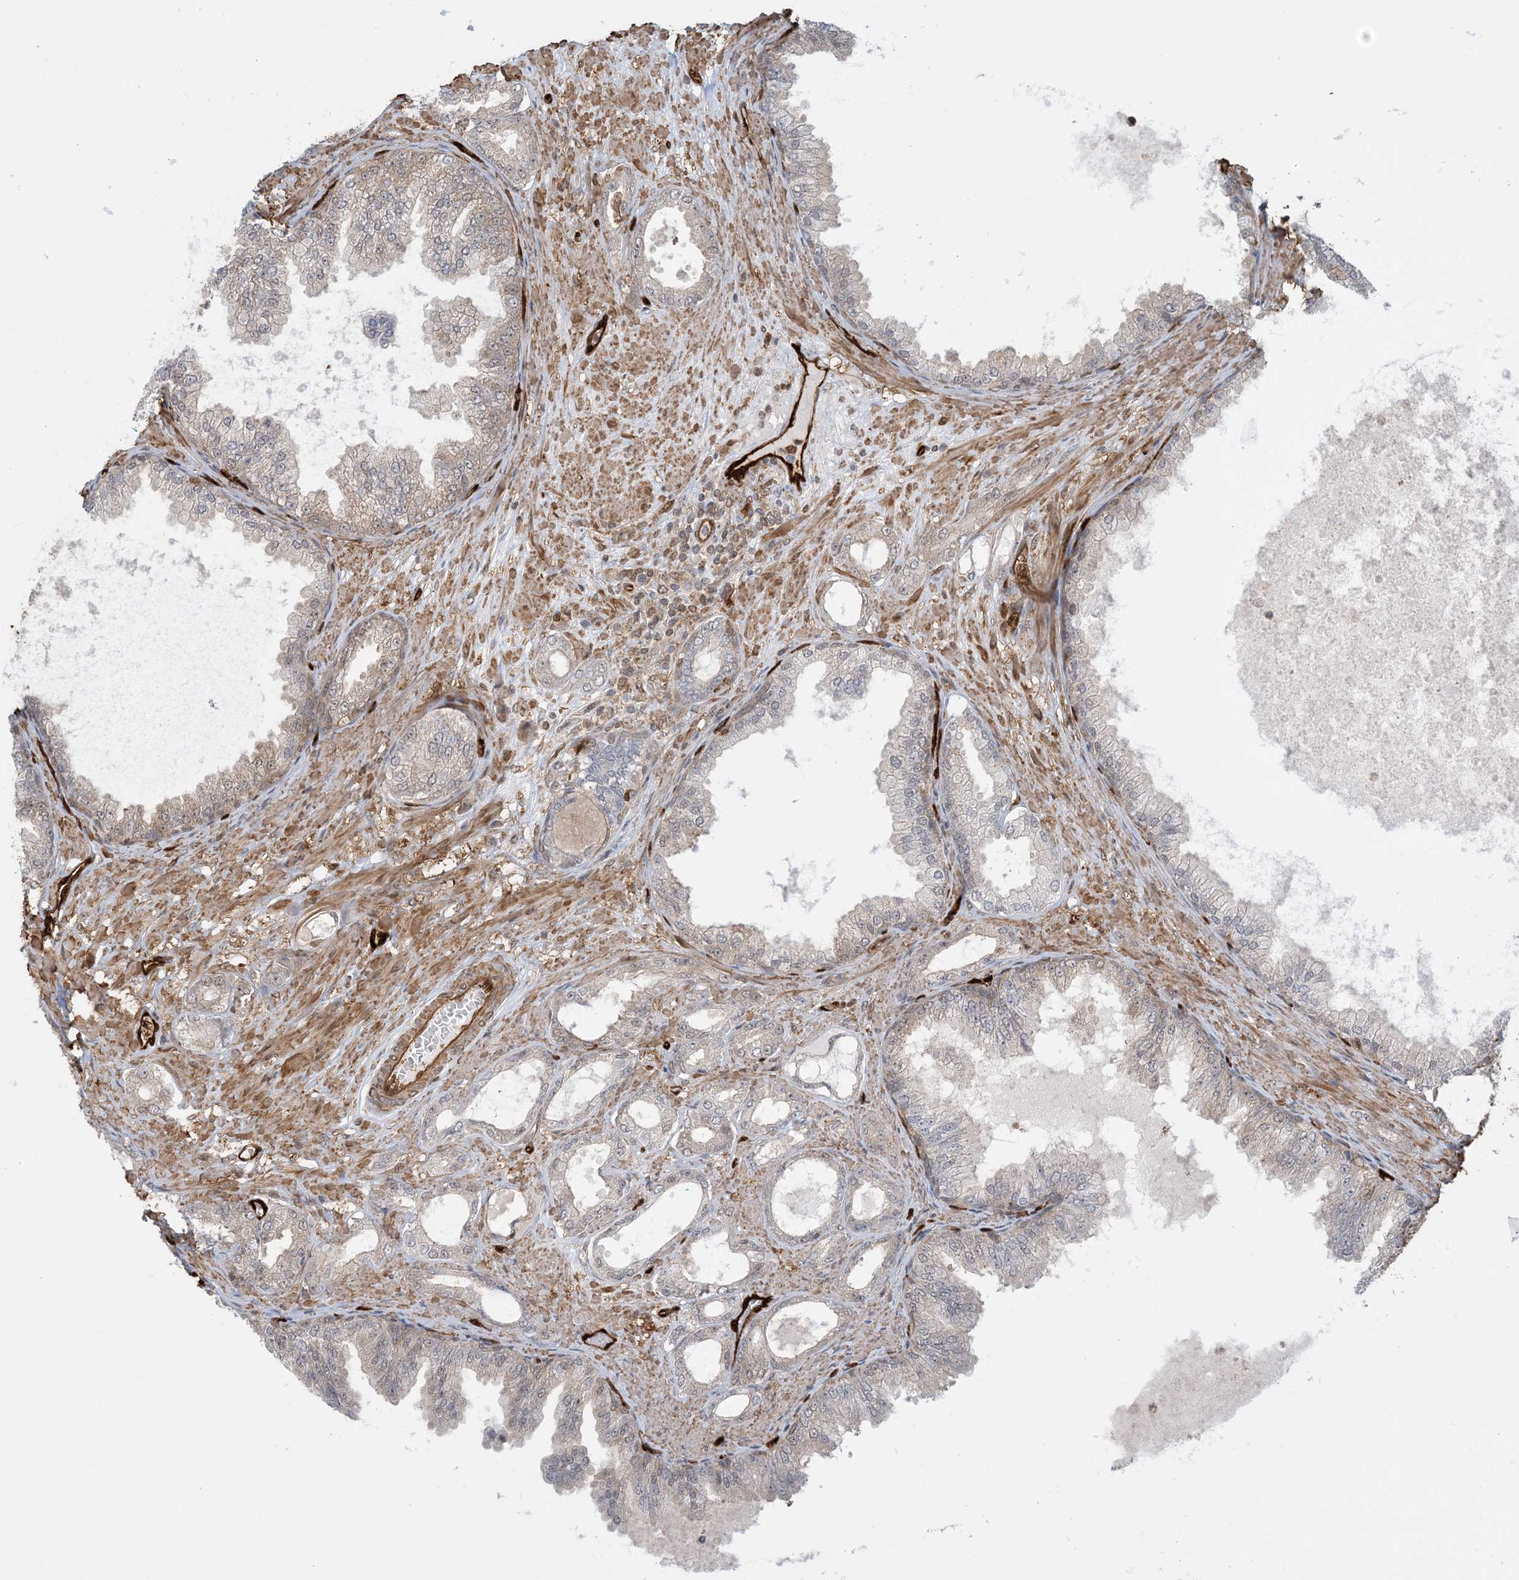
{"staining": {"intensity": "weak", "quantity": "<25%", "location": "cytoplasmic/membranous"}, "tissue": "prostate cancer", "cell_type": "Tumor cells", "image_type": "cancer", "snomed": [{"axis": "morphology", "description": "Adenocarcinoma, Low grade"}, {"axis": "topography", "description": "Prostate"}], "caption": "IHC of prostate cancer (adenocarcinoma (low-grade)) shows no positivity in tumor cells. (Immunohistochemistry (ihc), brightfield microscopy, high magnification).", "gene": "PPM1F", "patient": {"sex": "male", "age": 63}}